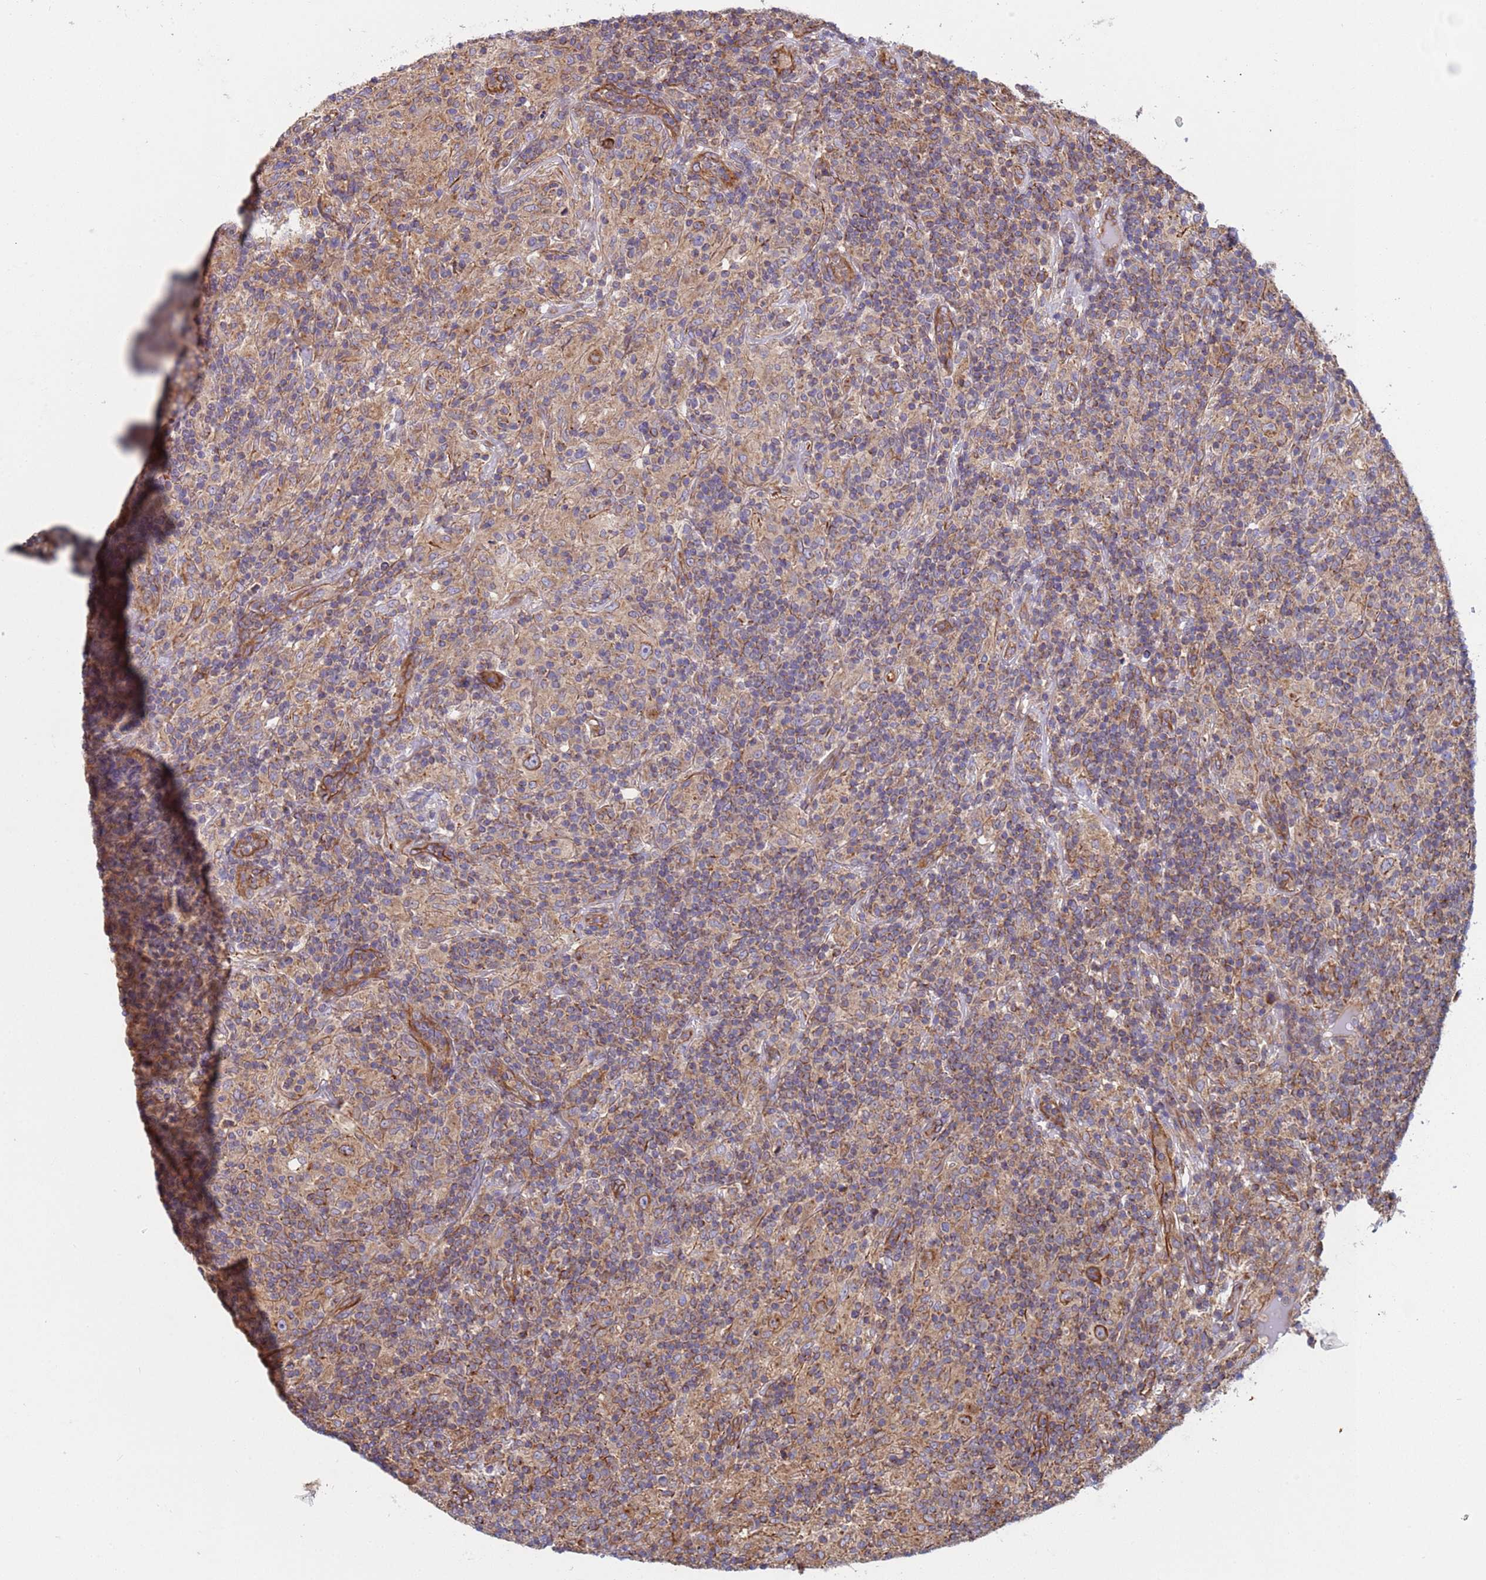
{"staining": {"intensity": "moderate", "quantity": ">75%", "location": "cytoplasmic/membranous"}, "tissue": "lymphoma", "cell_type": "Tumor cells", "image_type": "cancer", "snomed": [{"axis": "morphology", "description": "Hodgkin's disease, NOS"}, {"axis": "topography", "description": "Lymph node"}], "caption": "A photomicrograph showing moderate cytoplasmic/membranous staining in approximately >75% of tumor cells in lymphoma, as visualized by brown immunohistochemical staining.", "gene": "NUDT12", "patient": {"sex": "male", "age": 70}}